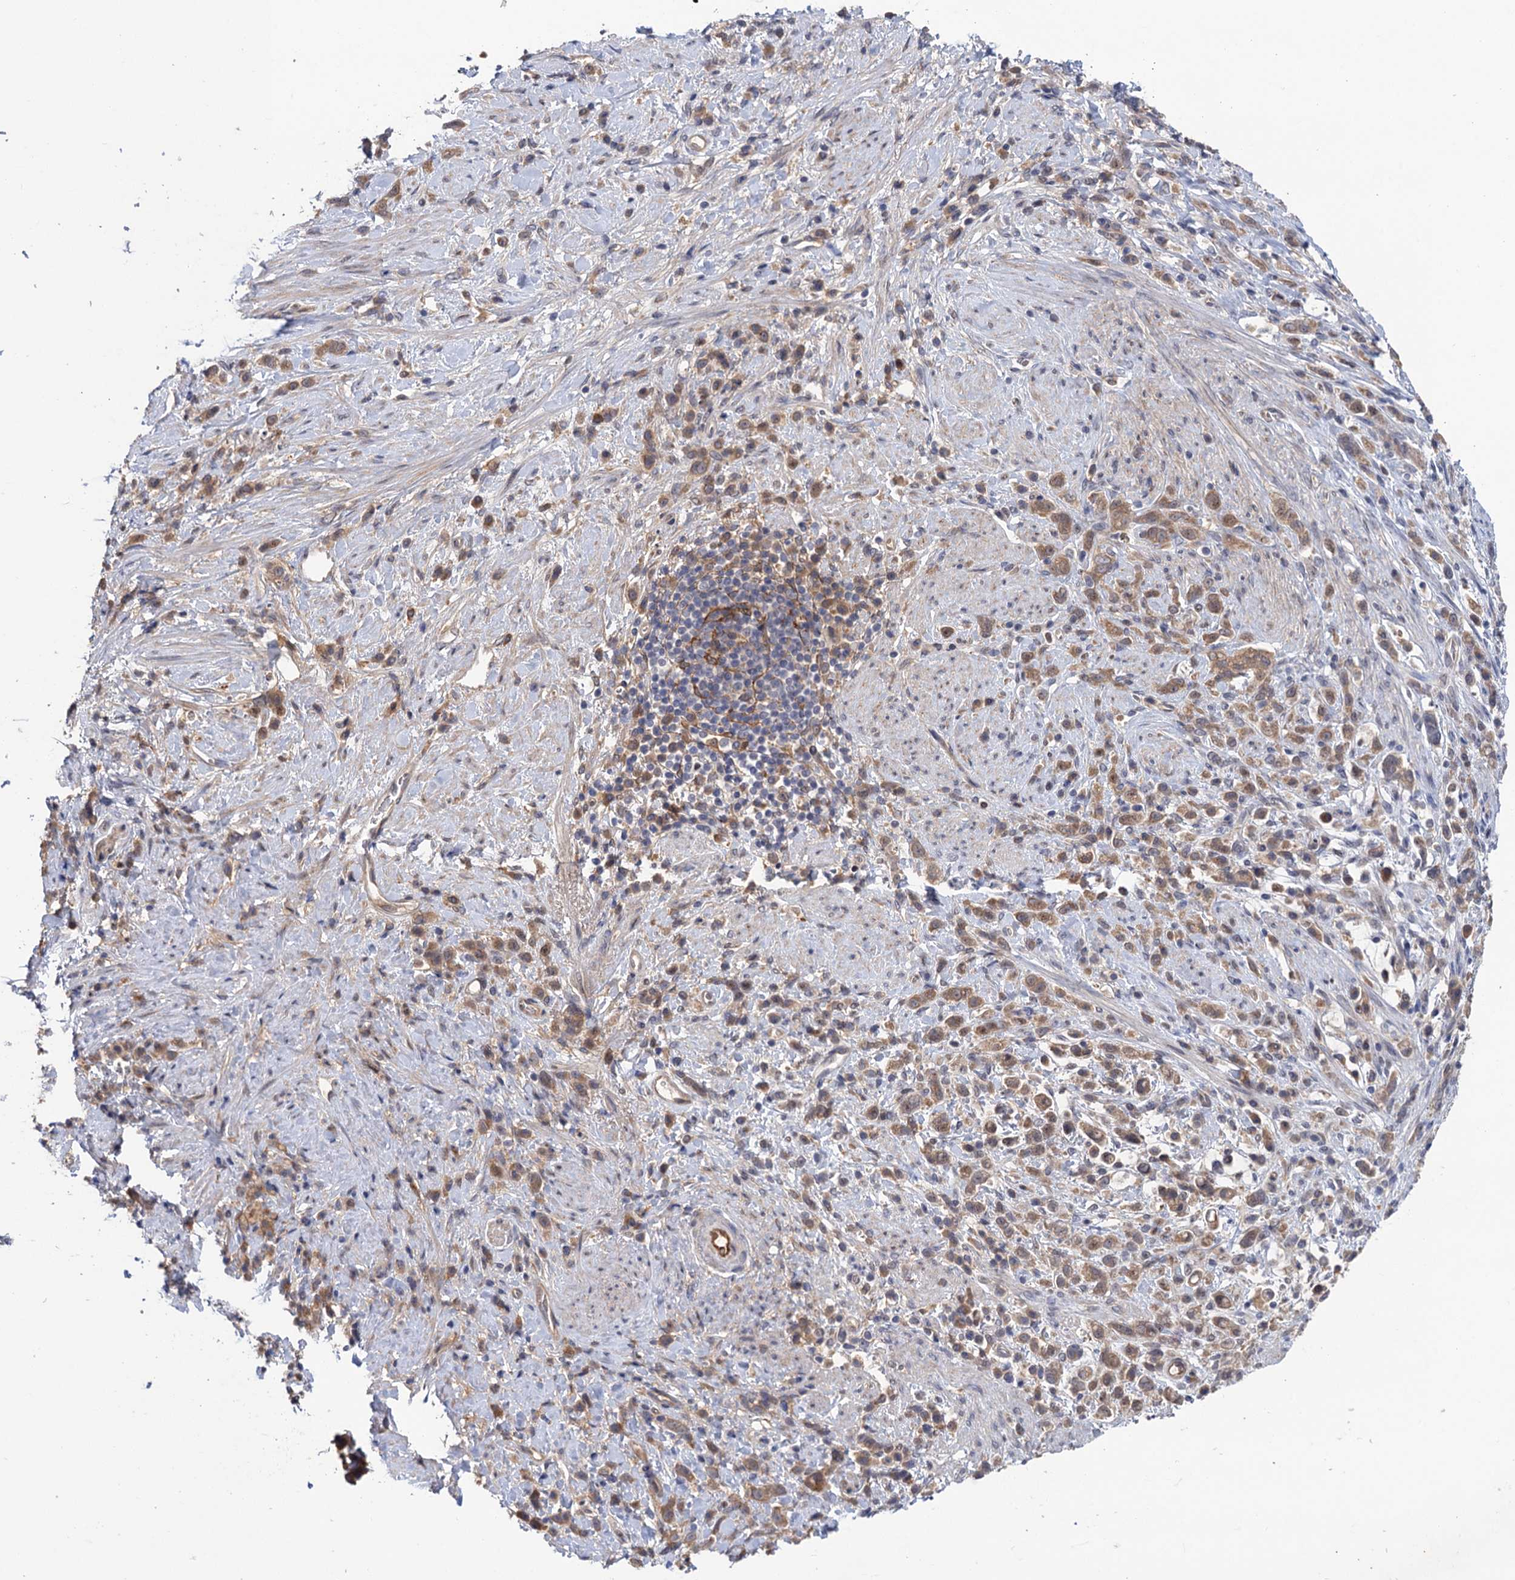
{"staining": {"intensity": "moderate", "quantity": ">75%", "location": "cytoplasmic/membranous"}, "tissue": "stomach cancer", "cell_type": "Tumor cells", "image_type": "cancer", "snomed": [{"axis": "morphology", "description": "Adenocarcinoma, NOS"}, {"axis": "topography", "description": "Stomach"}], "caption": "Protein staining displays moderate cytoplasmic/membranous positivity in about >75% of tumor cells in stomach adenocarcinoma. Nuclei are stained in blue.", "gene": "NEK8", "patient": {"sex": "female", "age": 60}}